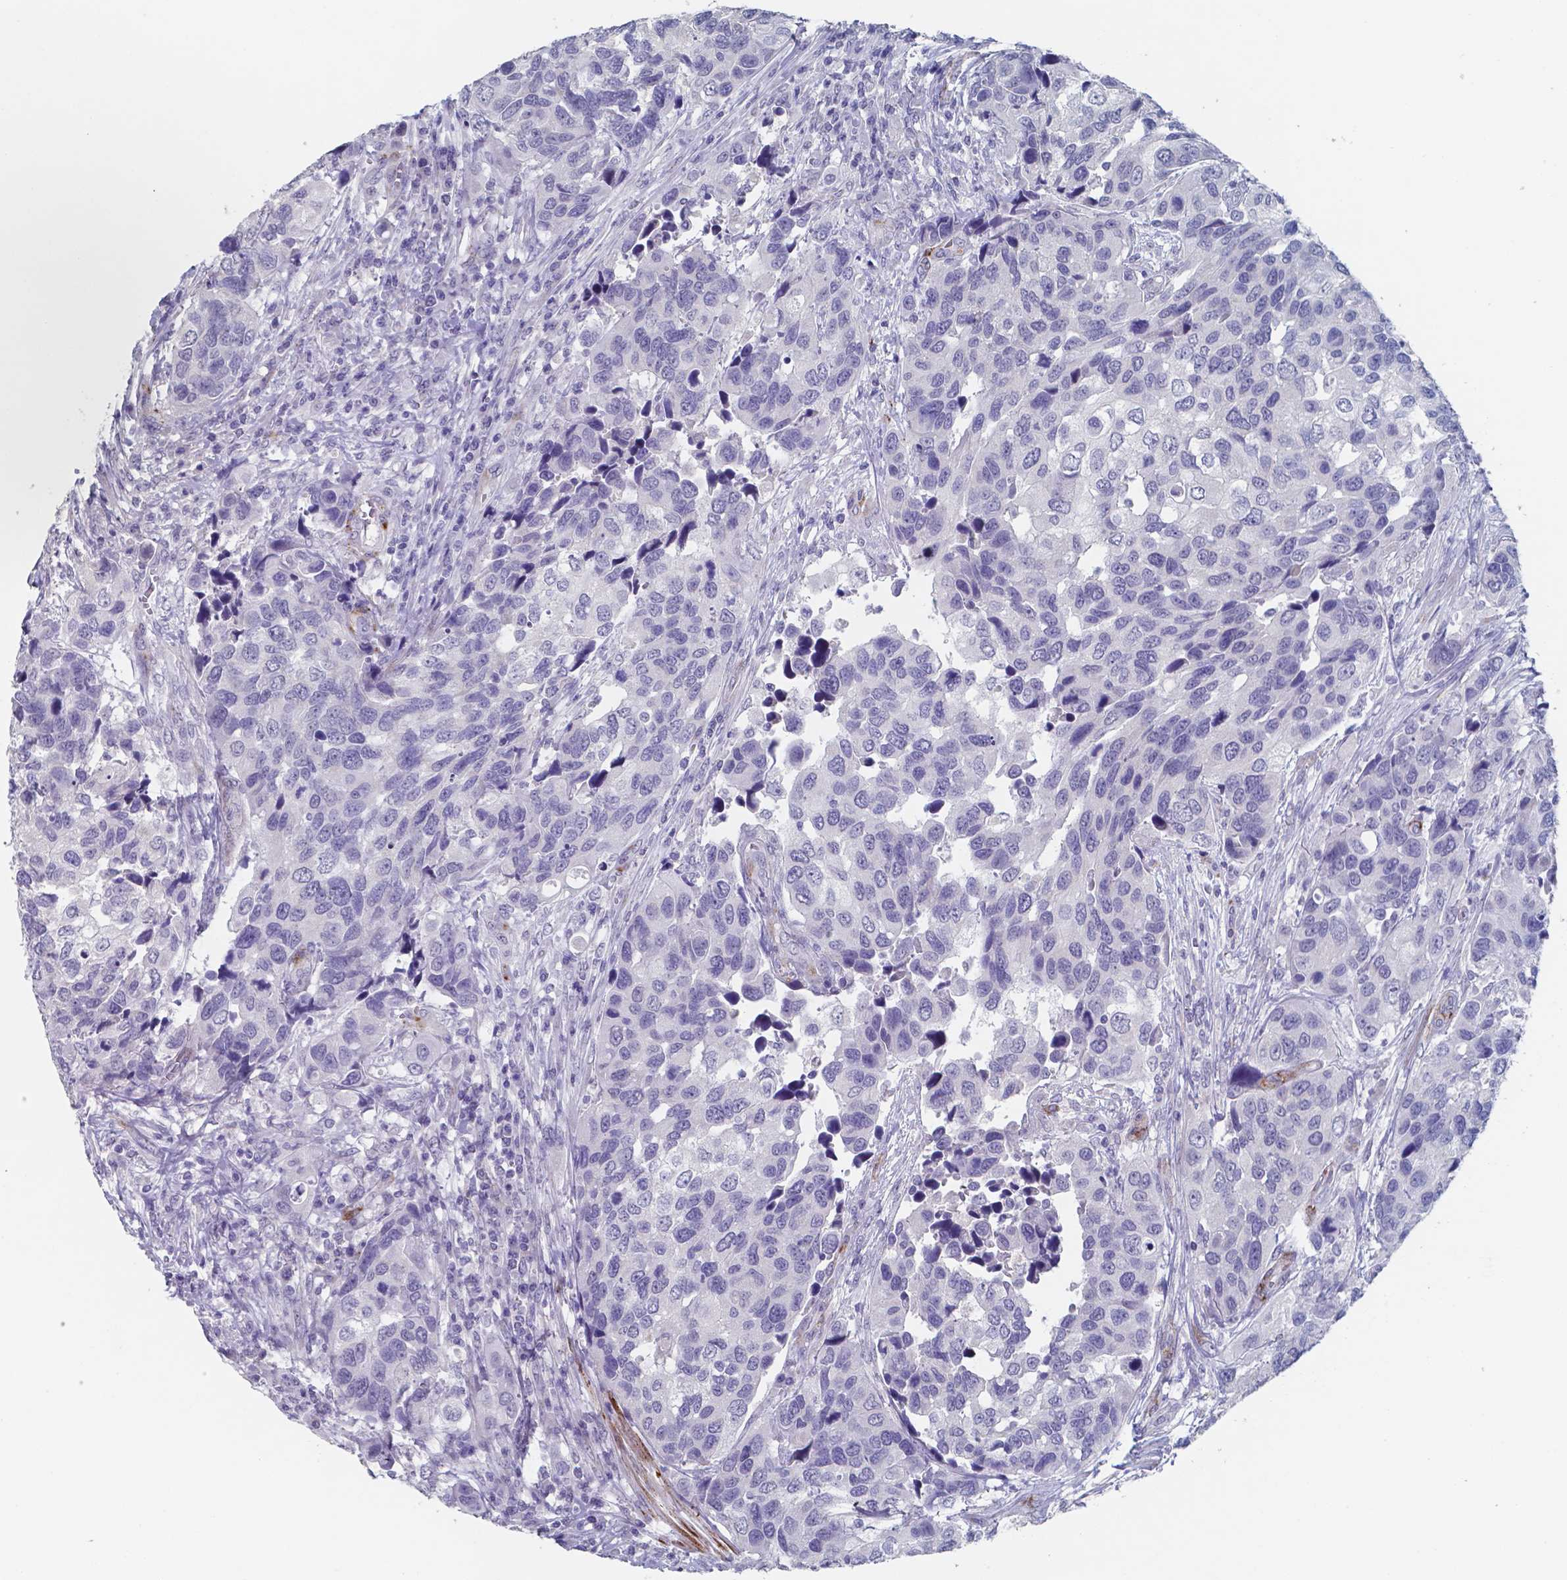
{"staining": {"intensity": "negative", "quantity": "none", "location": "none"}, "tissue": "urothelial cancer", "cell_type": "Tumor cells", "image_type": "cancer", "snomed": [{"axis": "morphology", "description": "Urothelial carcinoma, High grade"}, {"axis": "topography", "description": "Urinary bladder"}], "caption": "This micrograph is of high-grade urothelial carcinoma stained with immunohistochemistry (IHC) to label a protein in brown with the nuclei are counter-stained blue. There is no expression in tumor cells.", "gene": "PLA2R1", "patient": {"sex": "male", "age": 60}}